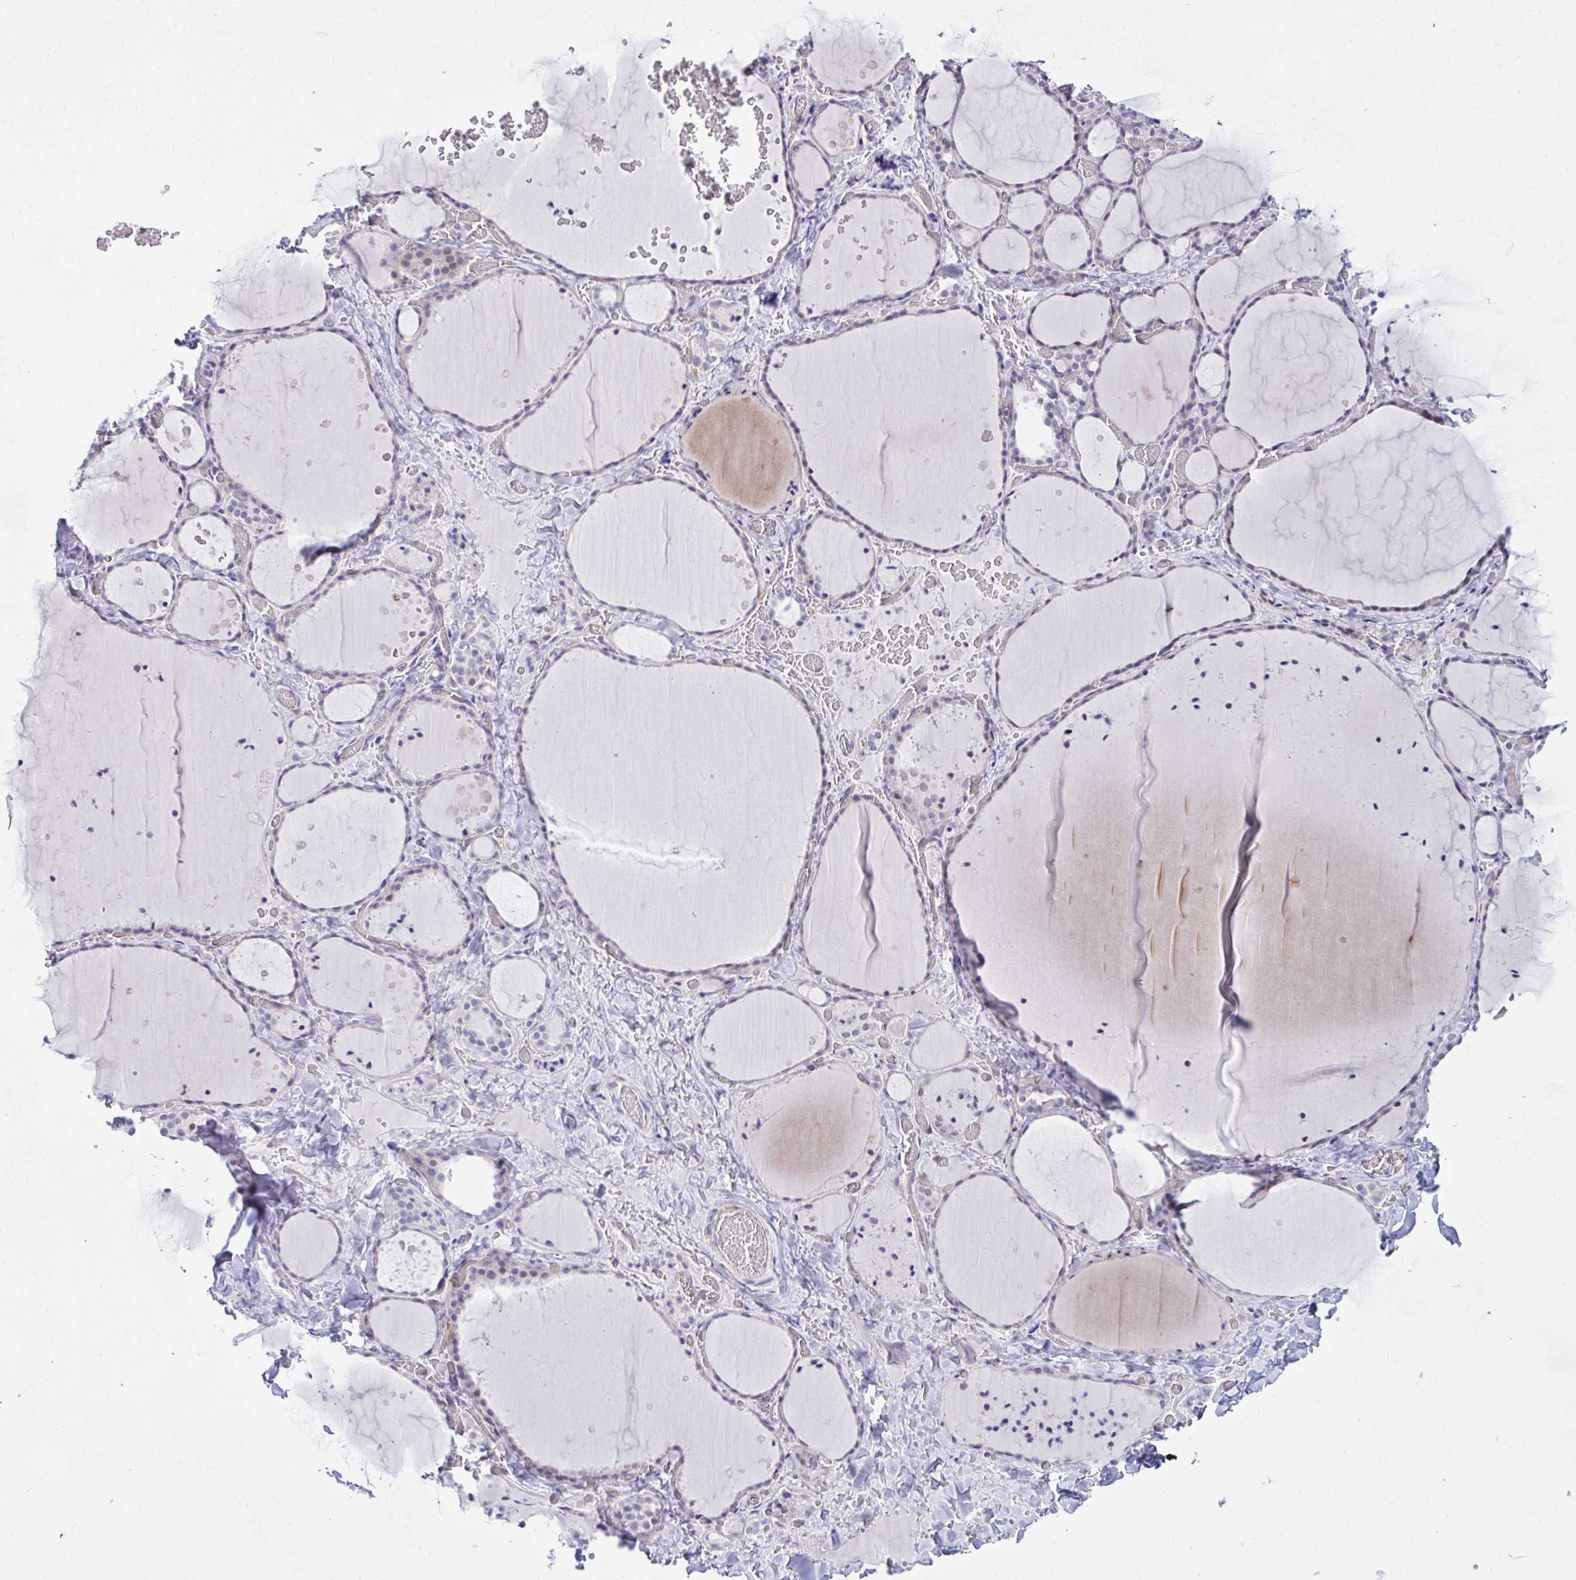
{"staining": {"intensity": "negative", "quantity": "none", "location": "none"}, "tissue": "thyroid gland", "cell_type": "Glandular cells", "image_type": "normal", "snomed": [{"axis": "morphology", "description": "Normal tissue, NOS"}, {"axis": "topography", "description": "Thyroid gland"}], "caption": "Glandular cells show no significant expression in normal thyroid gland.", "gene": "NFXL1", "patient": {"sex": "female", "age": 36}}